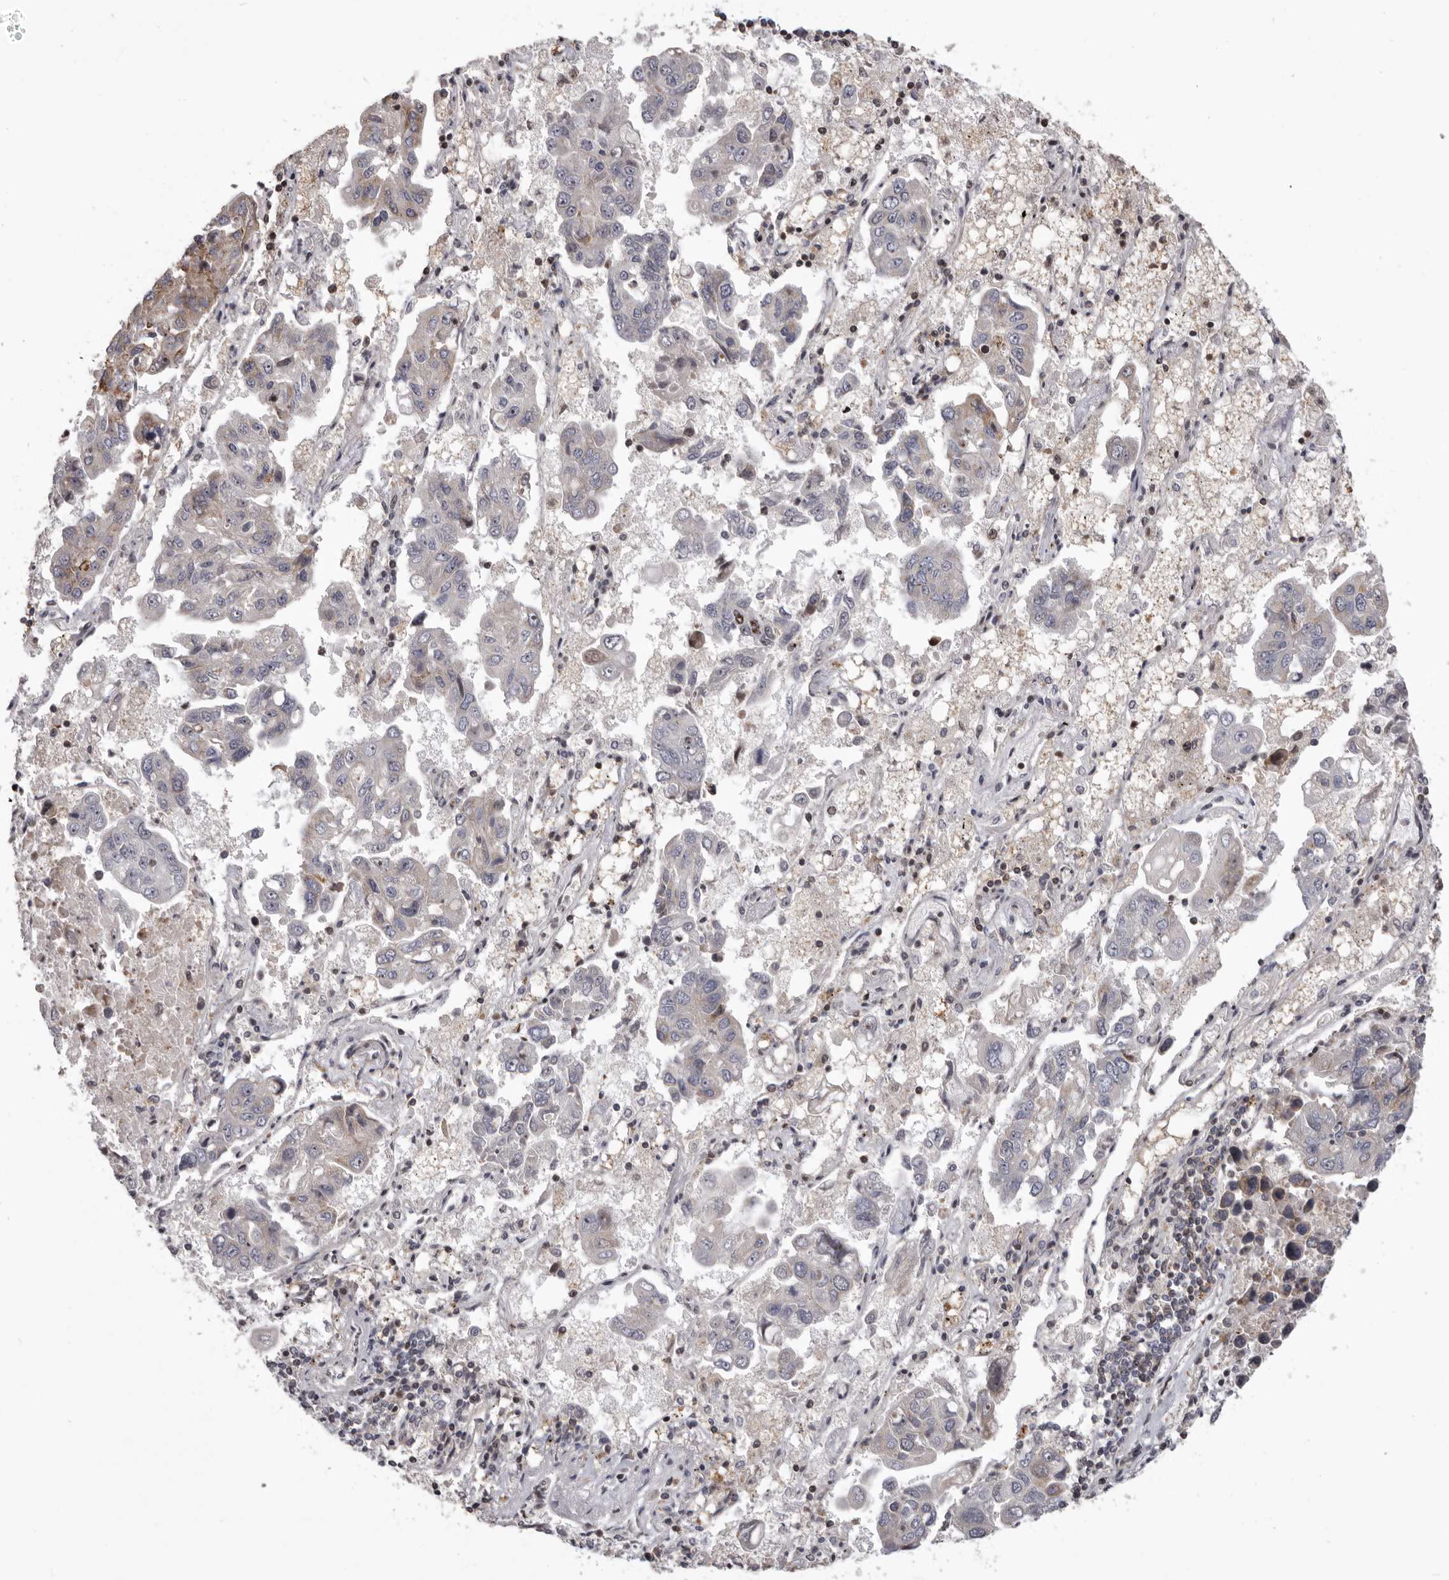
{"staining": {"intensity": "negative", "quantity": "none", "location": "none"}, "tissue": "lung cancer", "cell_type": "Tumor cells", "image_type": "cancer", "snomed": [{"axis": "morphology", "description": "Adenocarcinoma, NOS"}, {"axis": "topography", "description": "Lung"}], "caption": "Histopathology image shows no protein positivity in tumor cells of lung cancer tissue.", "gene": "AZIN1", "patient": {"sex": "male", "age": 64}}